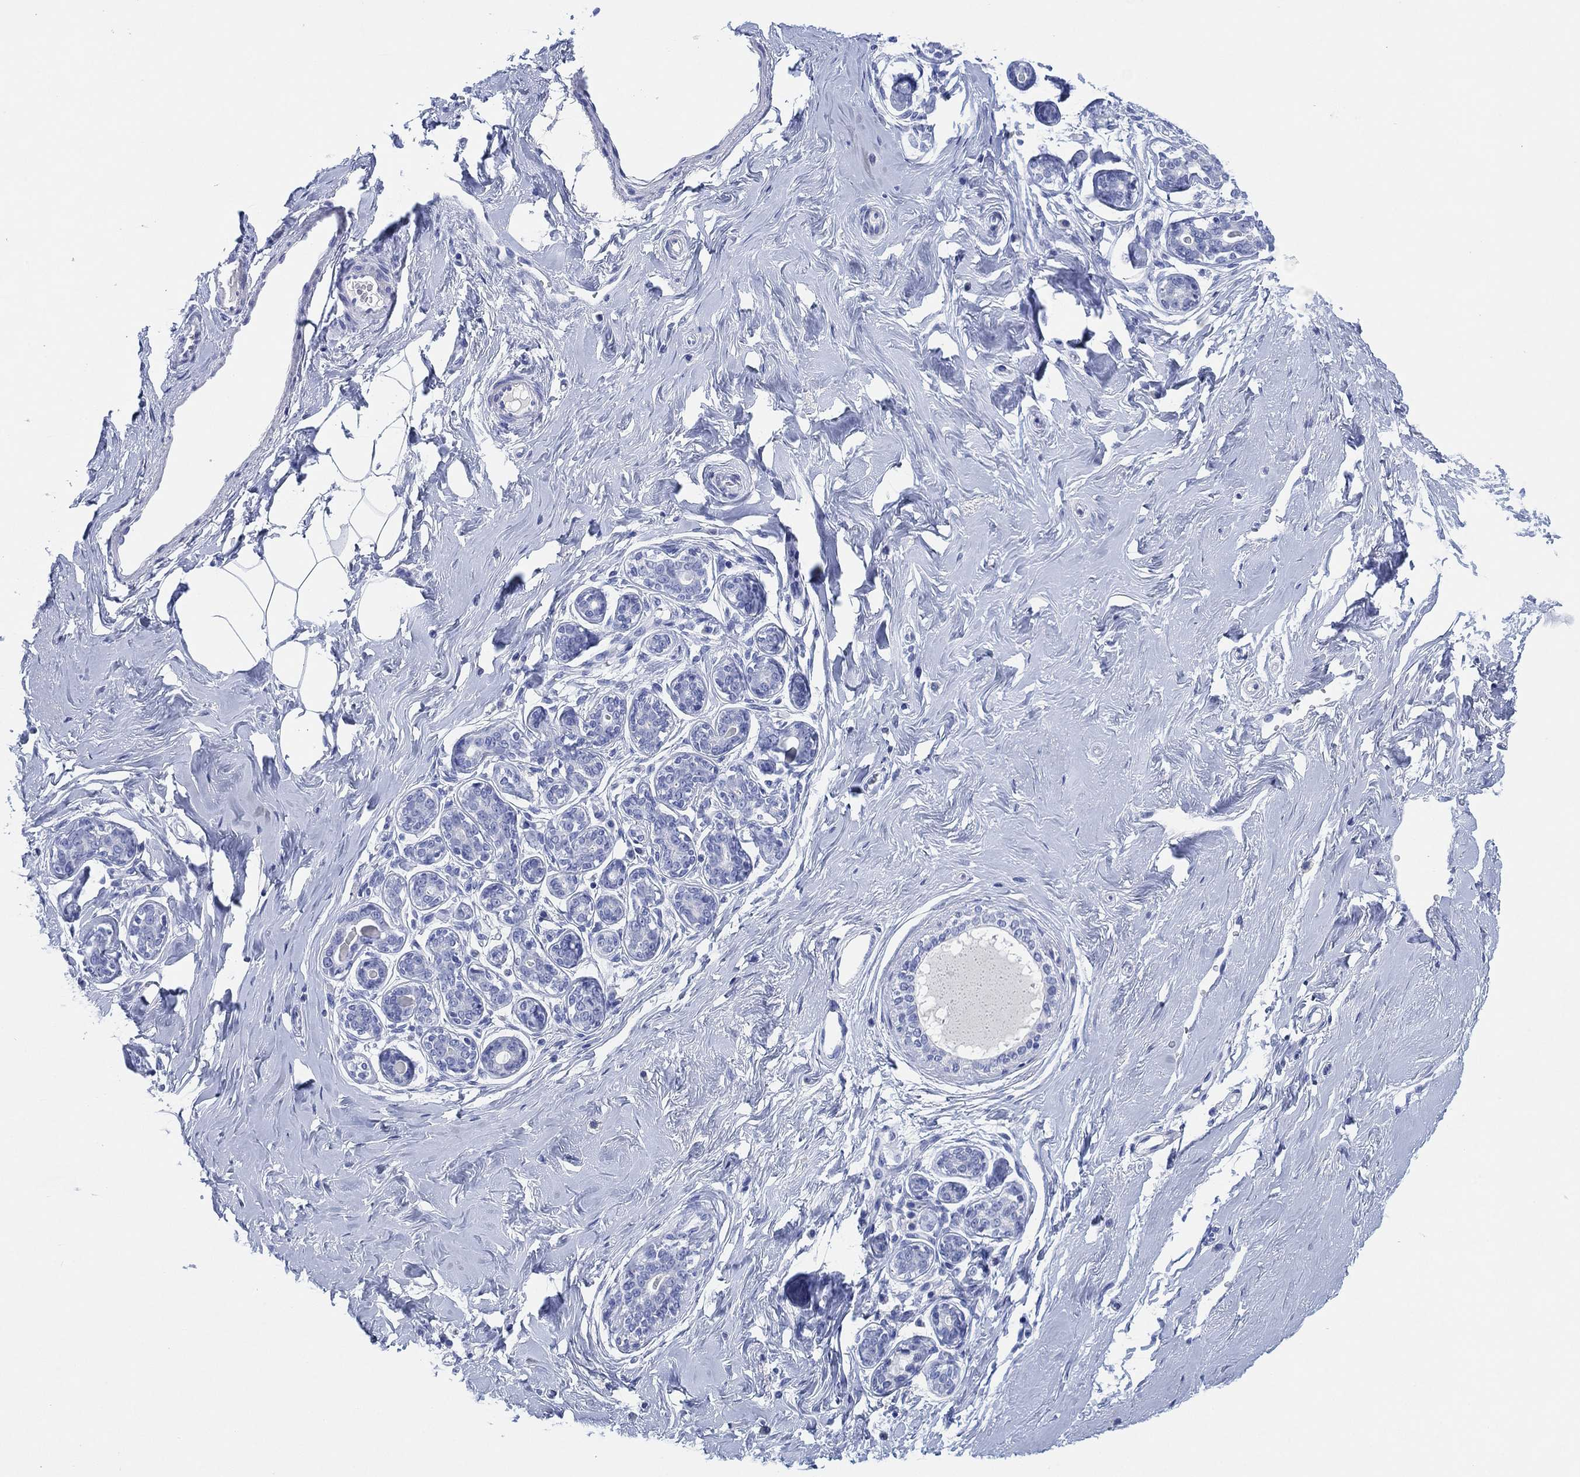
{"staining": {"intensity": "negative", "quantity": "none", "location": "none"}, "tissue": "breast", "cell_type": "Adipocytes", "image_type": "normal", "snomed": [{"axis": "morphology", "description": "Normal tissue, NOS"}, {"axis": "topography", "description": "Skin"}, {"axis": "topography", "description": "Breast"}], "caption": "The immunohistochemistry (IHC) image has no significant expression in adipocytes of breast.", "gene": "SLC9C2", "patient": {"sex": "female", "age": 43}}